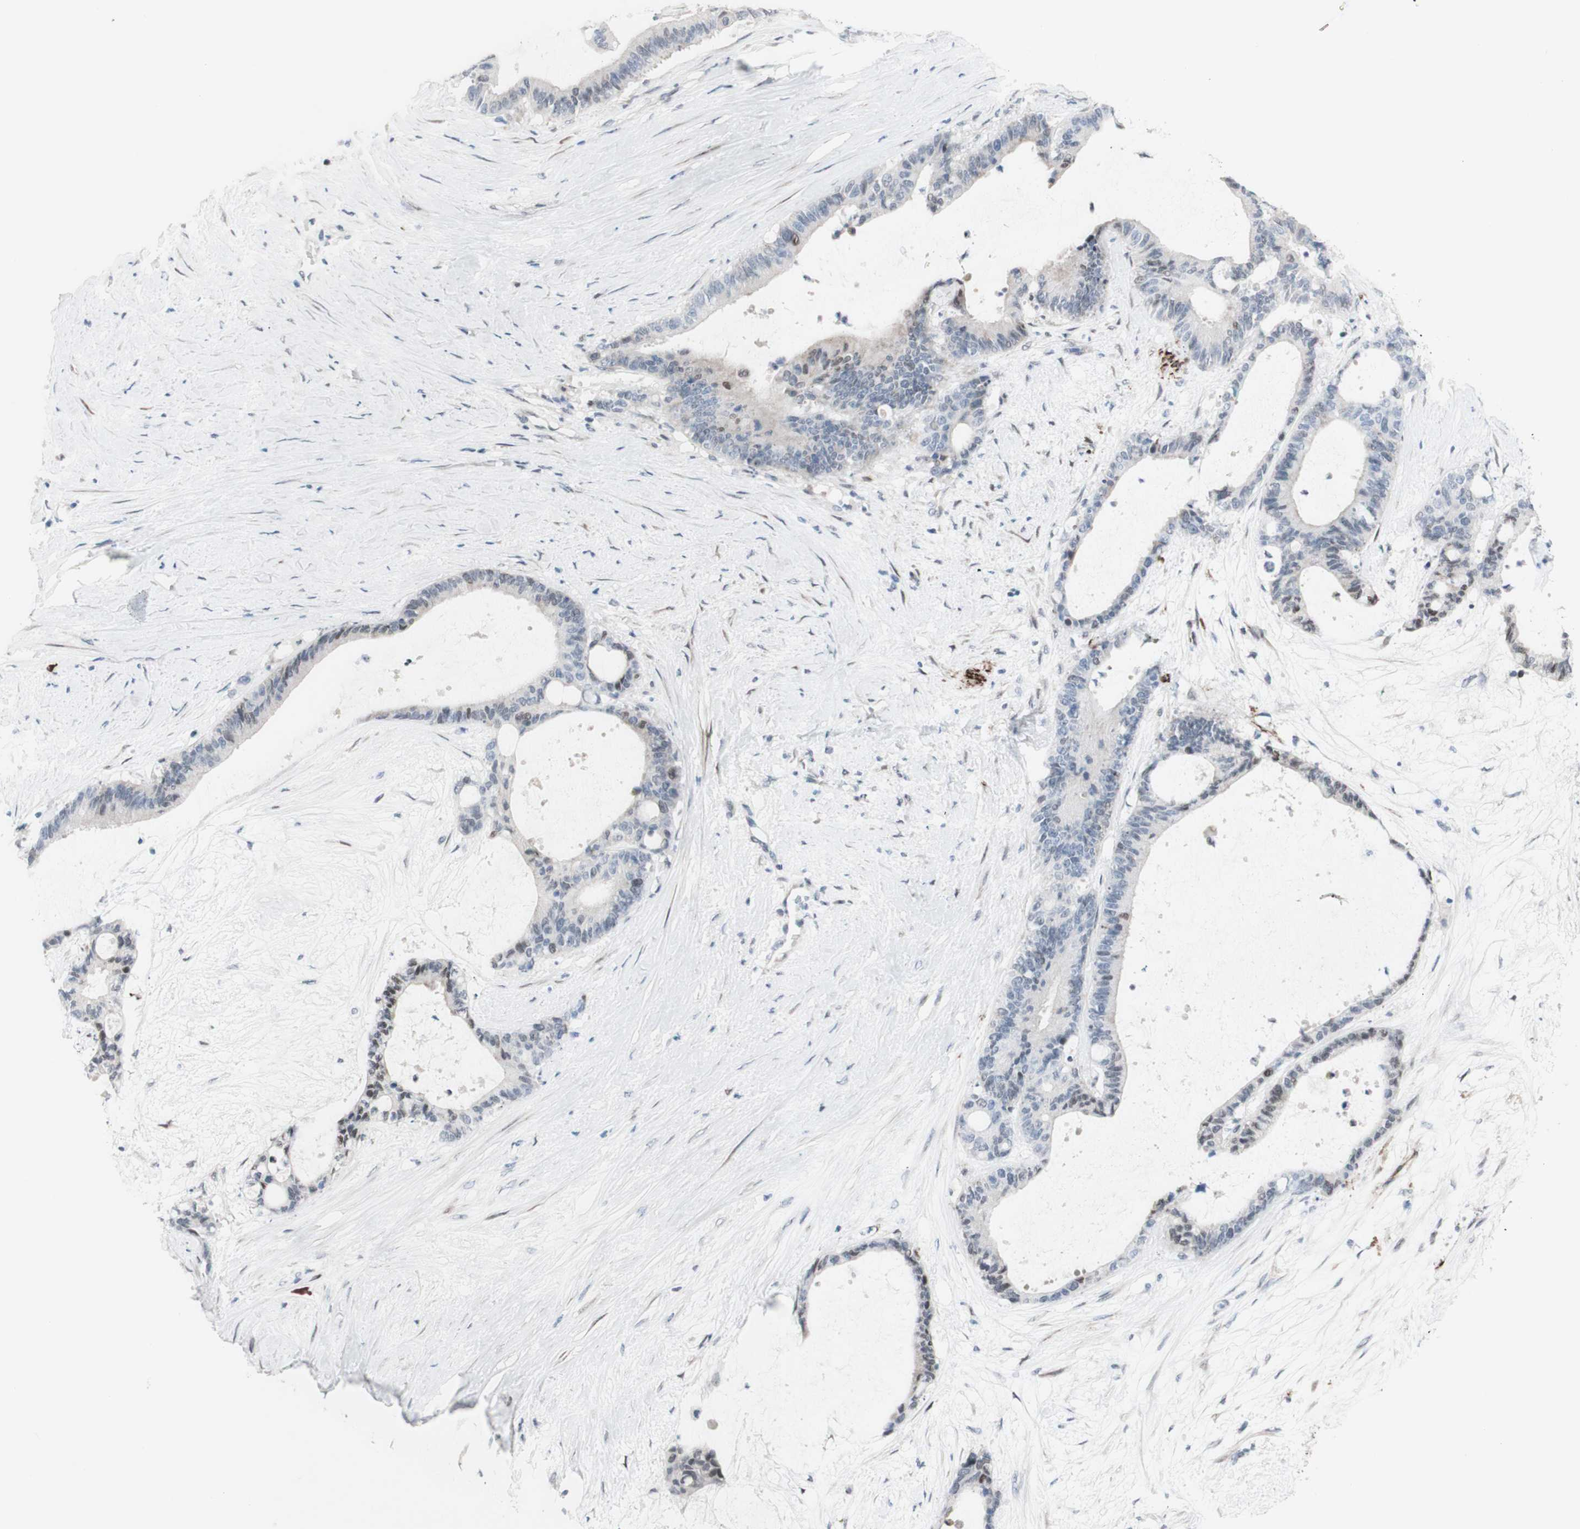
{"staining": {"intensity": "negative", "quantity": "none", "location": "none"}, "tissue": "liver cancer", "cell_type": "Tumor cells", "image_type": "cancer", "snomed": [{"axis": "morphology", "description": "Cholangiocarcinoma"}, {"axis": "topography", "description": "Liver"}], "caption": "Human liver cancer stained for a protein using immunohistochemistry (IHC) displays no expression in tumor cells.", "gene": "PHTF2", "patient": {"sex": "female", "age": 73}}